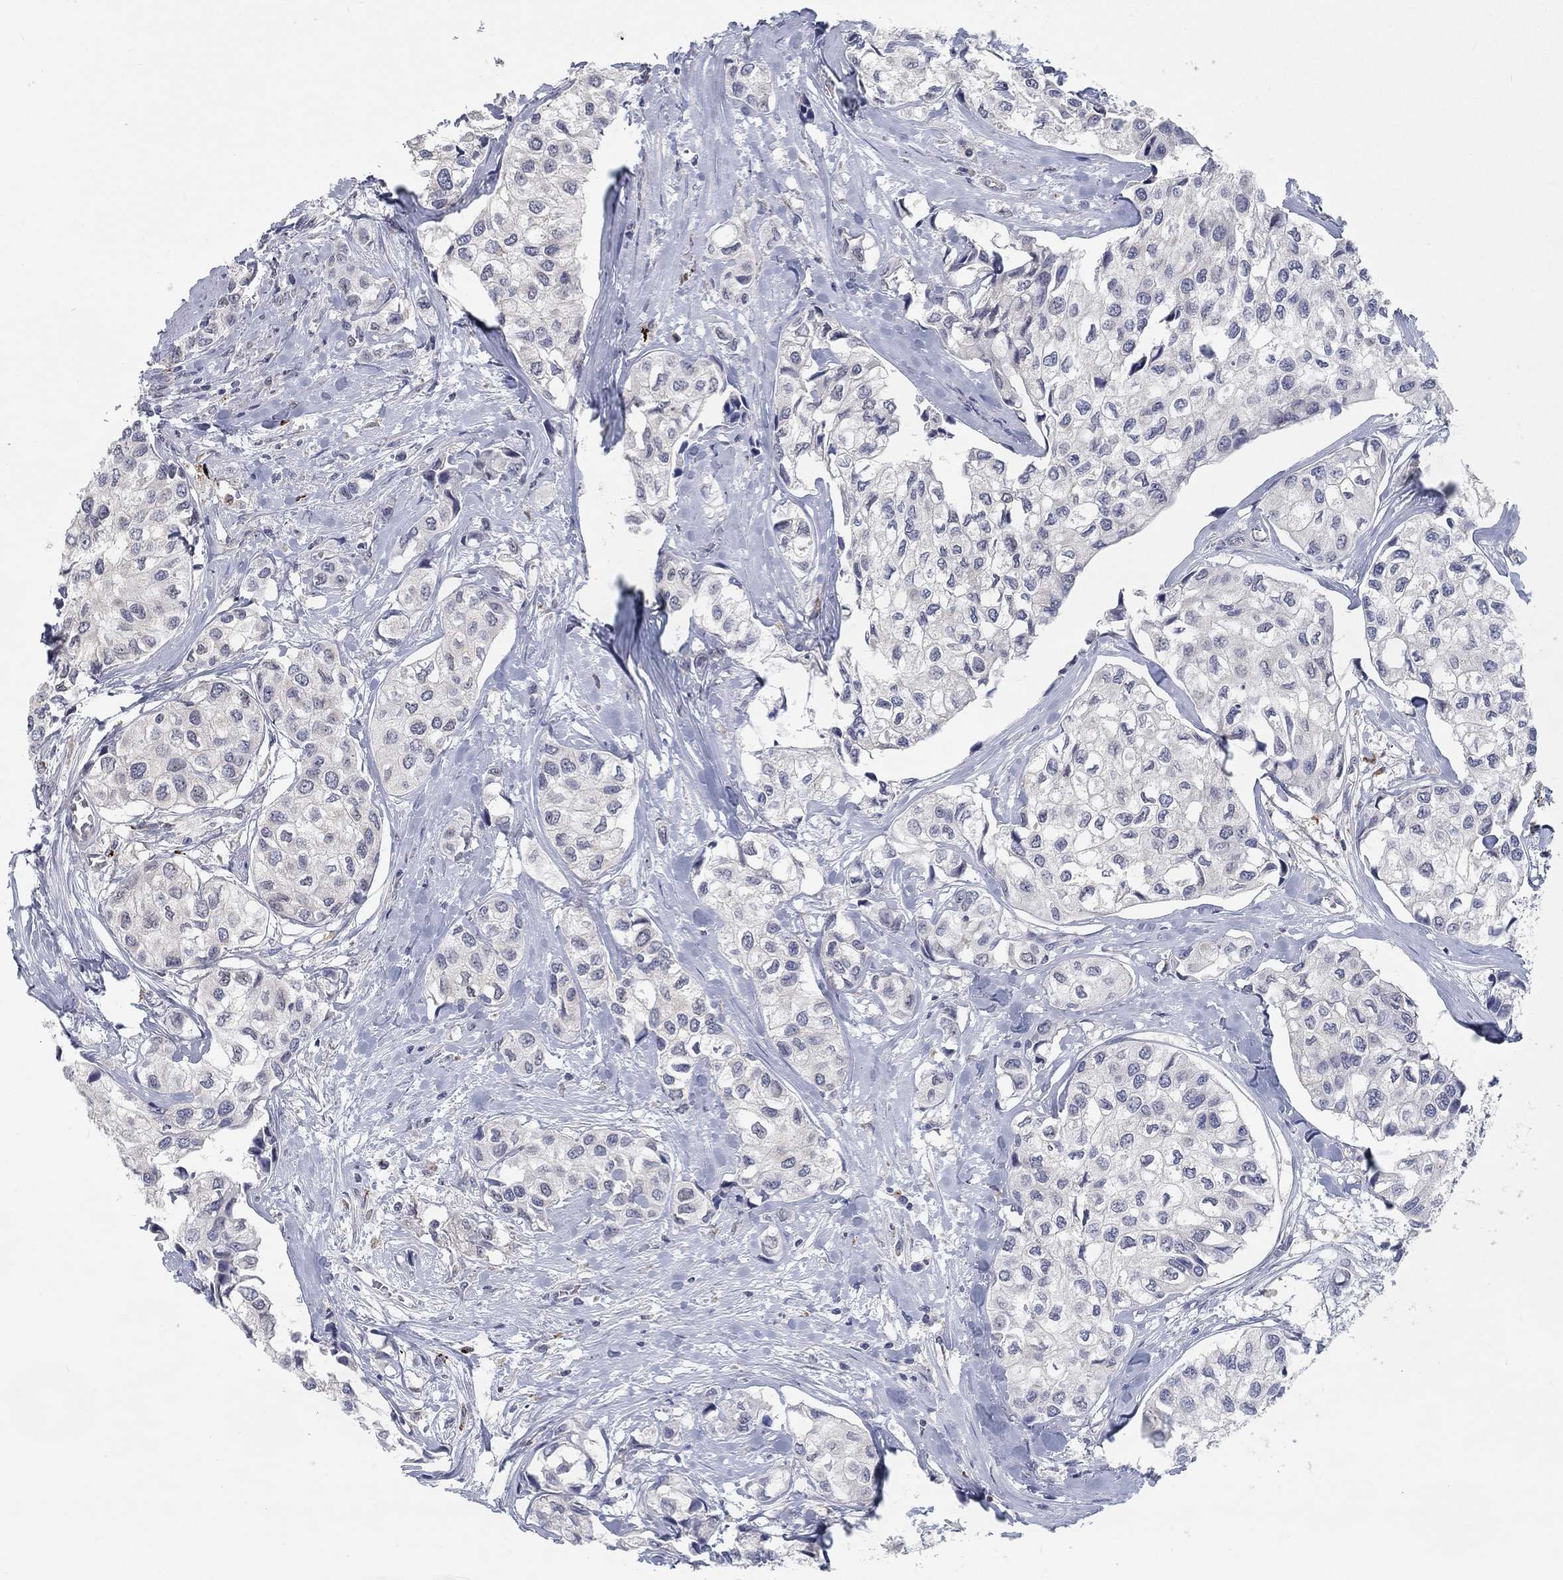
{"staining": {"intensity": "negative", "quantity": "none", "location": "none"}, "tissue": "urothelial cancer", "cell_type": "Tumor cells", "image_type": "cancer", "snomed": [{"axis": "morphology", "description": "Urothelial carcinoma, High grade"}, {"axis": "topography", "description": "Urinary bladder"}], "caption": "Histopathology image shows no significant protein staining in tumor cells of urothelial carcinoma (high-grade).", "gene": "MTSS2", "patient": {"sex": "male", "age": 73}}